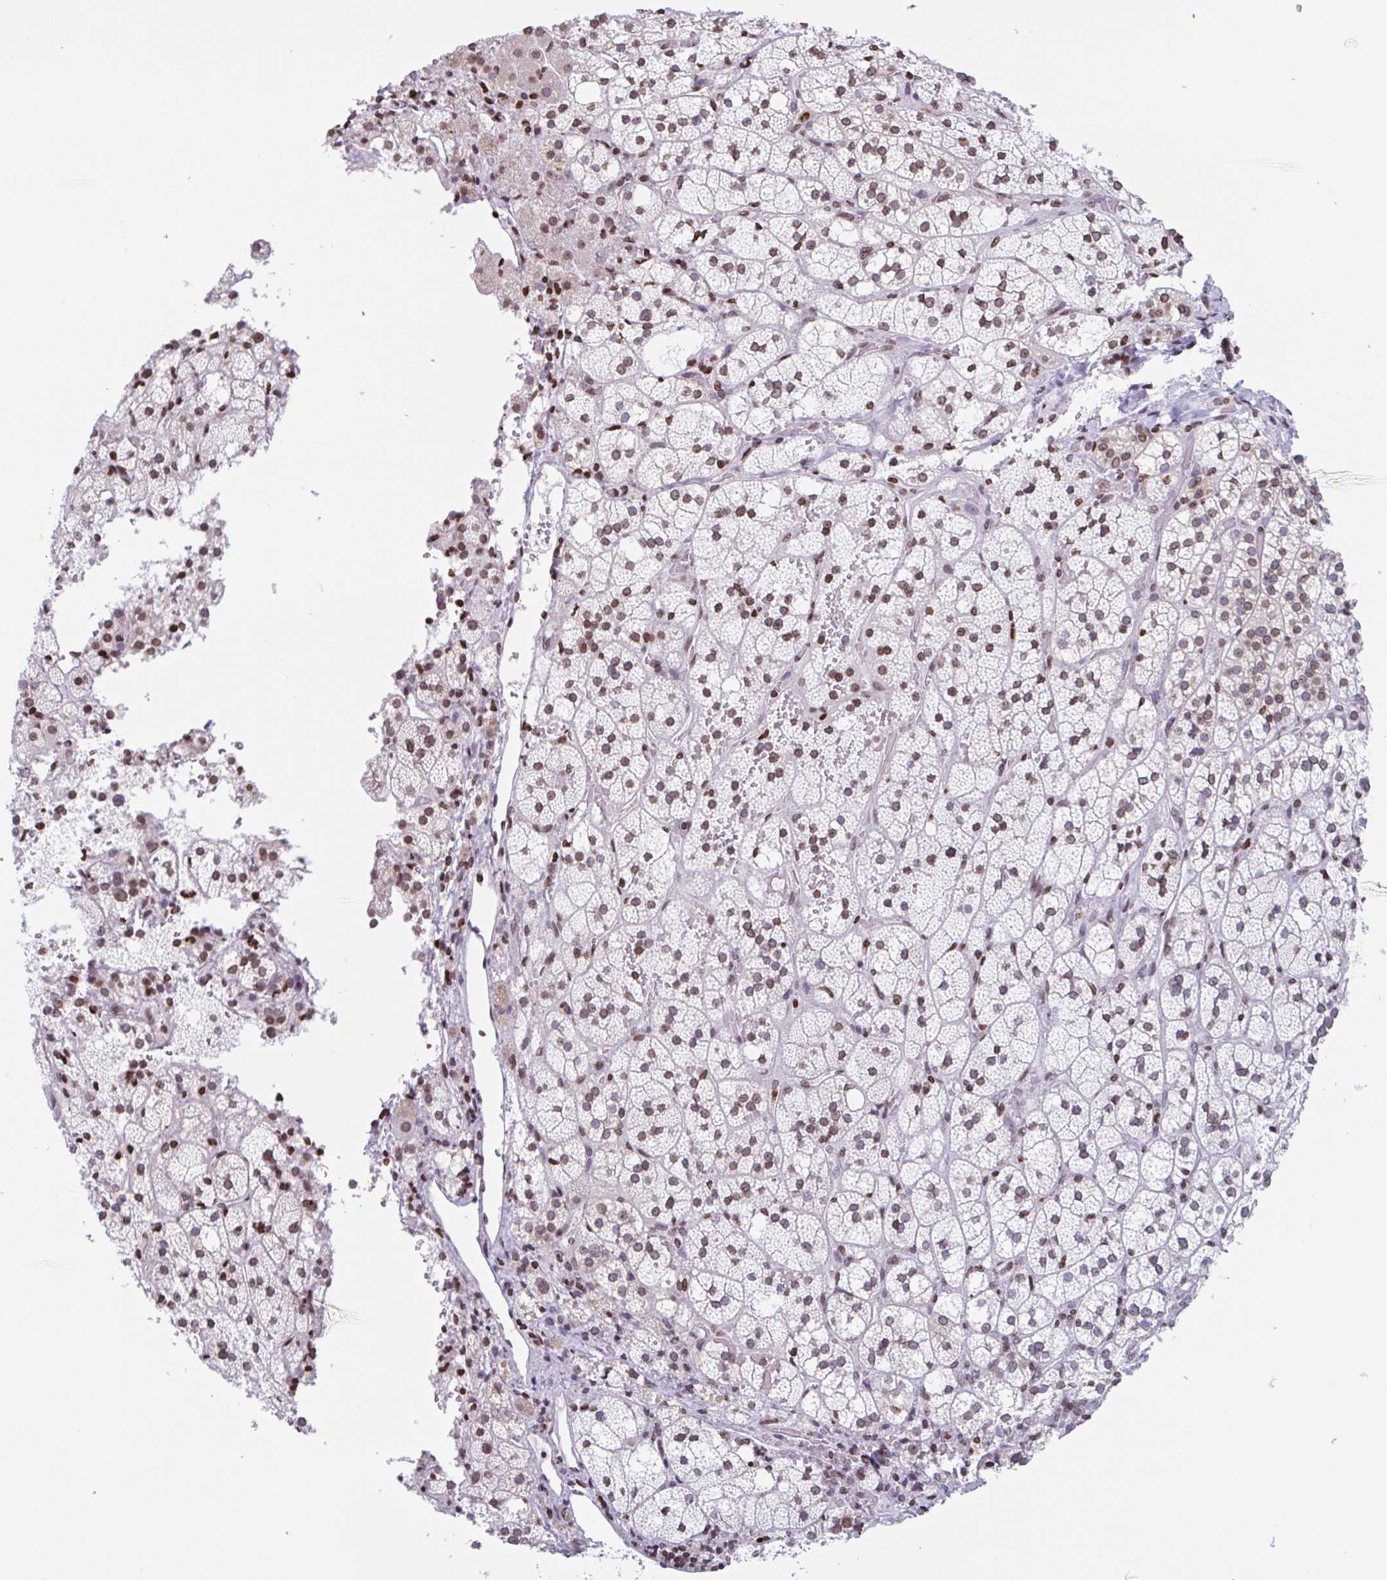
{"staining": {"intensity": "moderate", "quantity": ">75%", "location": "nuclear"}, "tissue": "adrenal gland", "cell_type": "Glandular cells", "image_type": "normal", "snomed": [{"axis": "morphology", "description": "Normal tissue, NOS"}, {"axis": "topography", "description": "Adrenal gland"}], "caption": "DAB (3,3'-diaminobenzidine) immunohistochemical staining of unremarkable adrenal gland demonstrates moderate nuclear protein staining in approximately >75% of glandular cells.", "gene": "NOL6", "patient": {"sex": "male", "age": 53}}